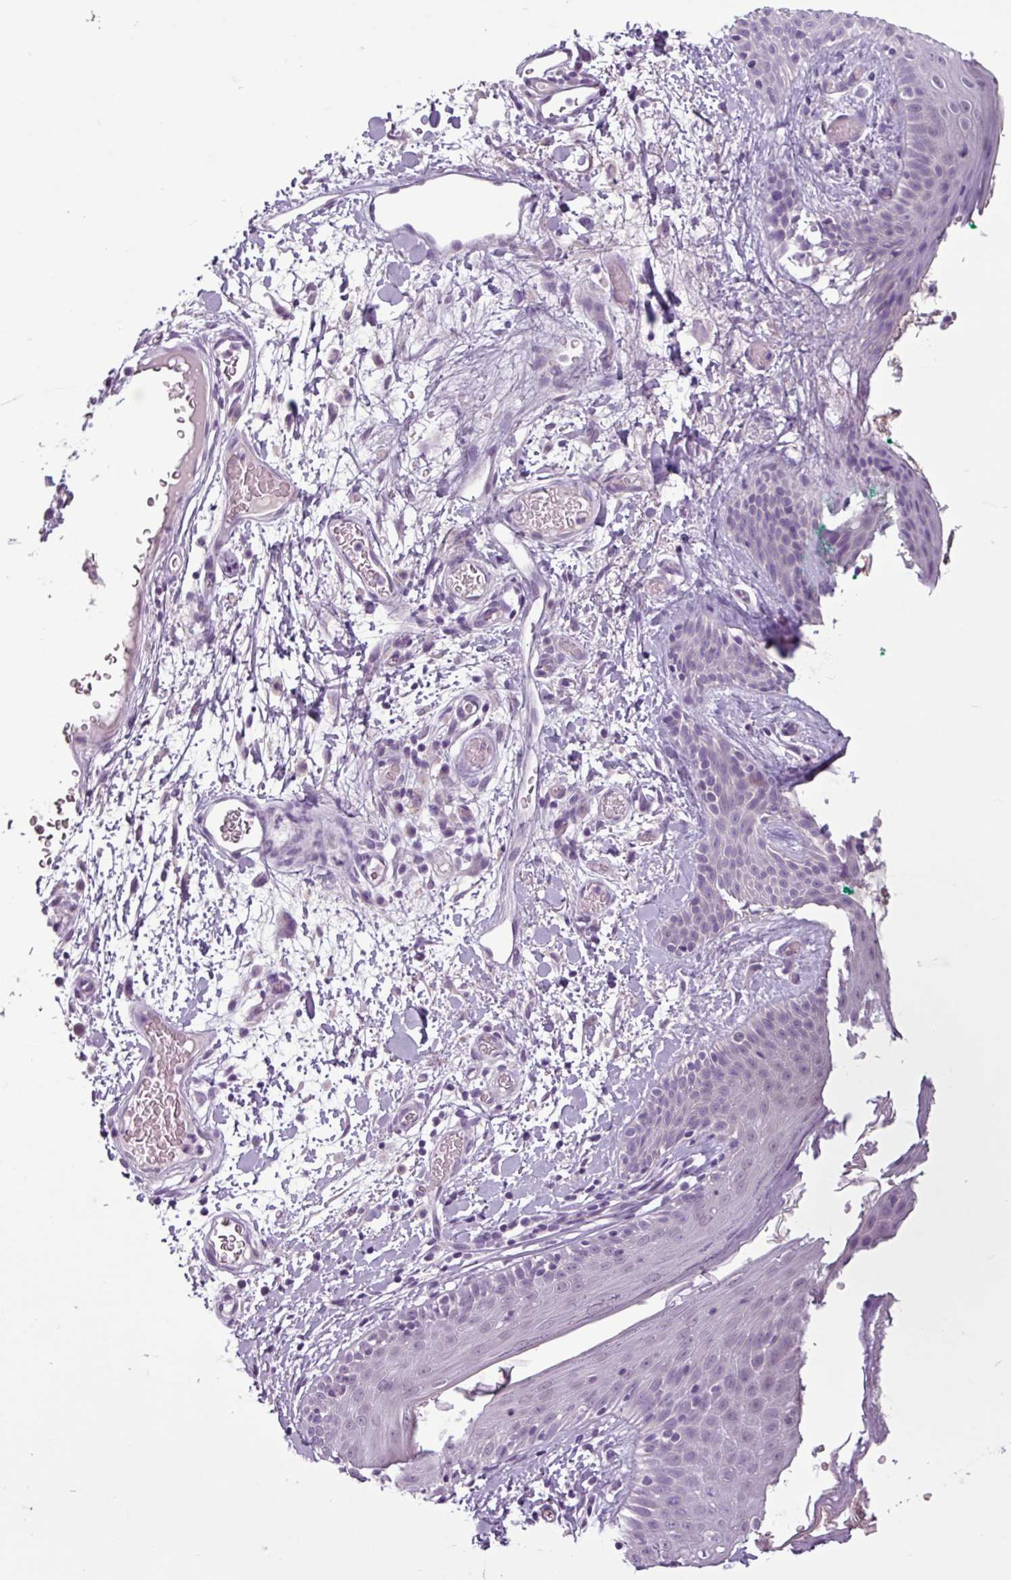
{"staining": {"intensity": "negative", "quantity": "none", "location": "none"}, "tissue": "skin", "cell_type": "Fibroblasts", "image_type": "normal", "snomed": [{"axis": "morphology", "description": "Normal tissue, NOS"}, {"axis": "topography", "description": "Skin"}], "caption": "The immunohistochemistry histopathology image has no significant positivity in fibroblasts of skin. (DAB immunohistochemistry visualized using brightfield microscopy, high magnification).", "gene": "C9orf24", "patient": {"sex": "male", "age": 79}}